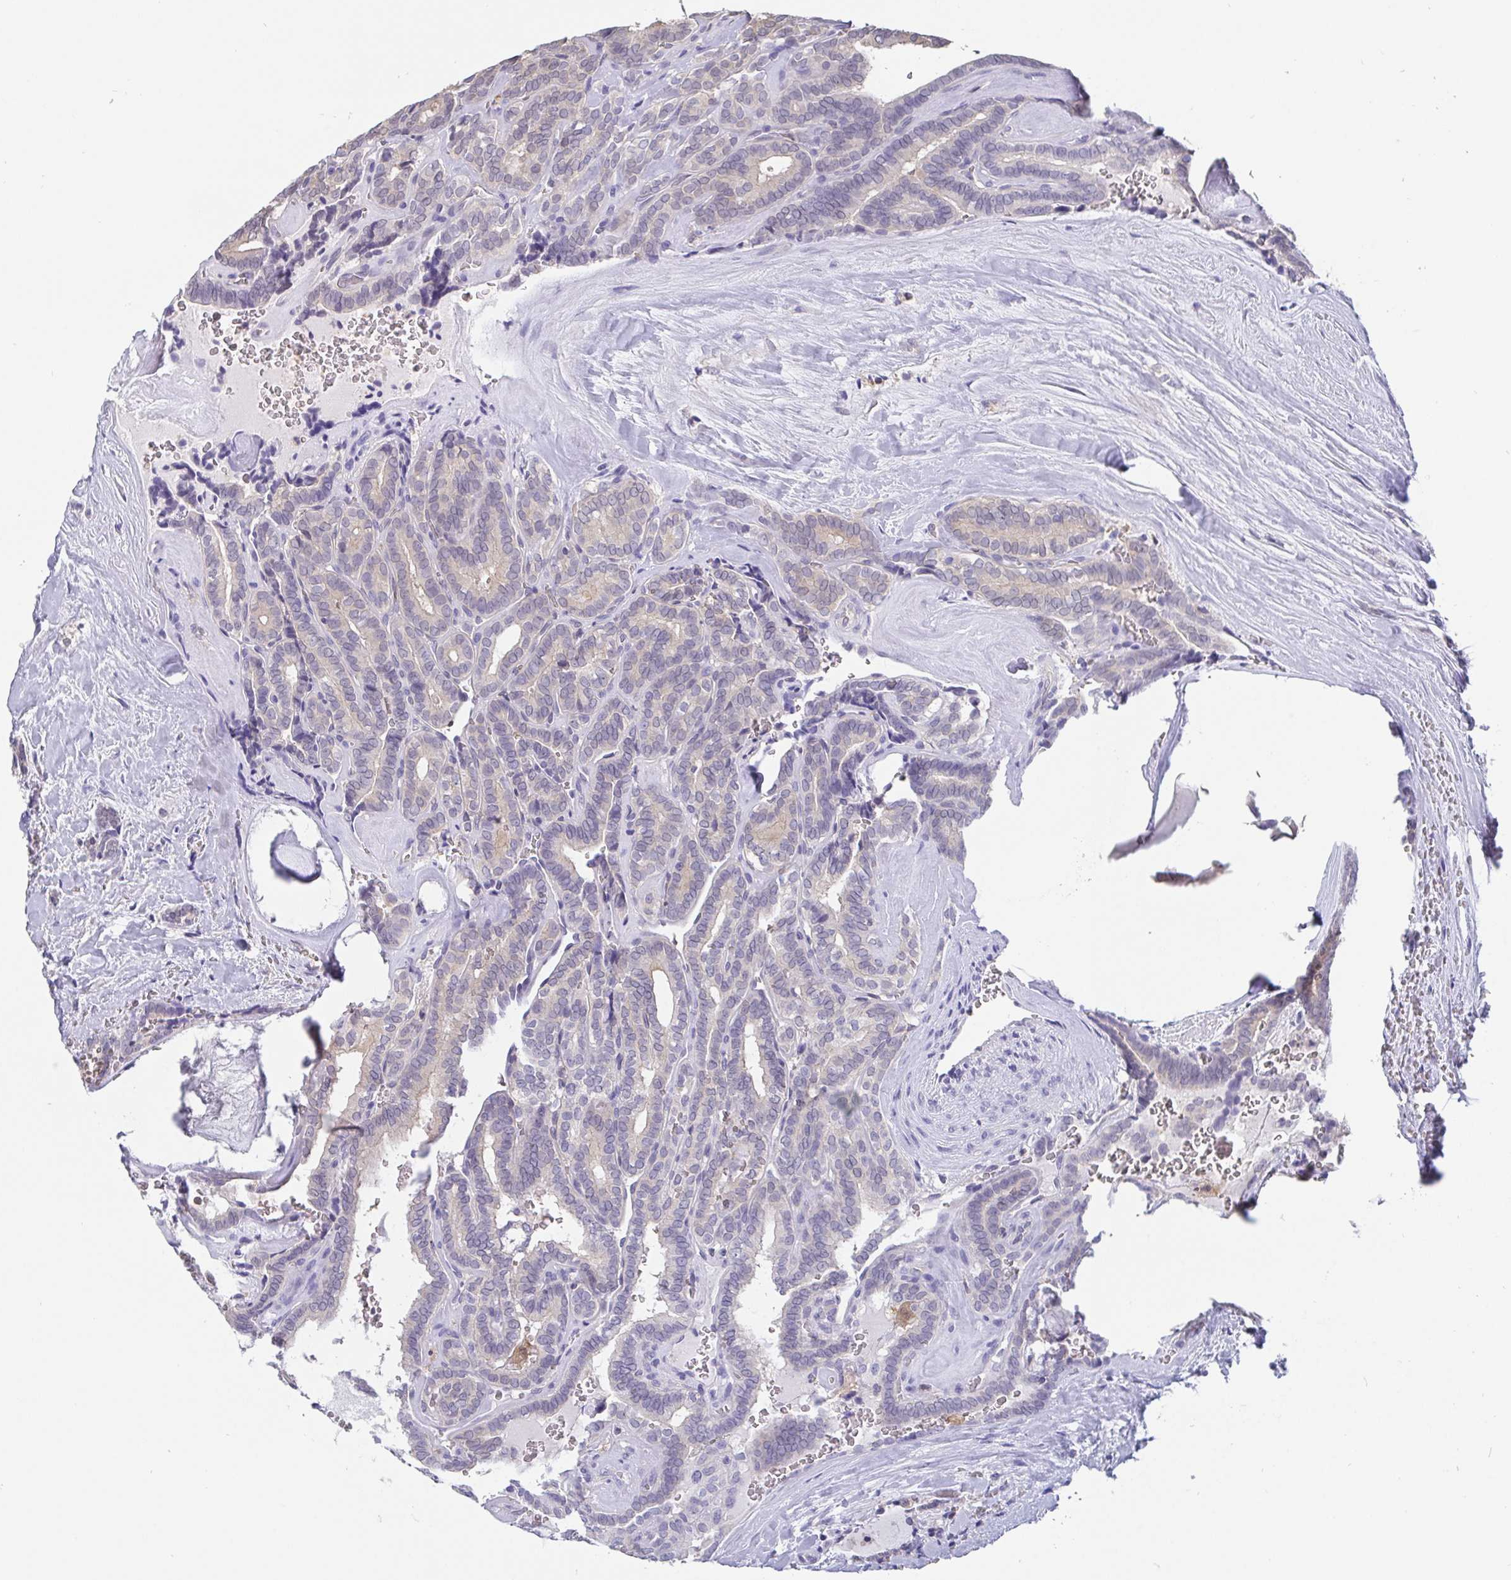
{"staining": {"intensity": "negative", "quantity": "none", "location": "none"}, "tissue": "thyroid cancer", "cell_type": "Tumor cells", "image_type": "cancer", "snomed": [{"axis": "morphology", "description": "Papillary adenocarcinoma, NOS"}, {"axis": "topography", "description": "Thyroid gland"}], "caption": "Immunohistochemistry (IHC) histopathology image of thyroid cancer (papillary adenocarcinoma) stained for a protein (brown), which displays no positivity in tumor cells.", "gene": "IDH1", "patient": {"sex": "female", "age": 21}}